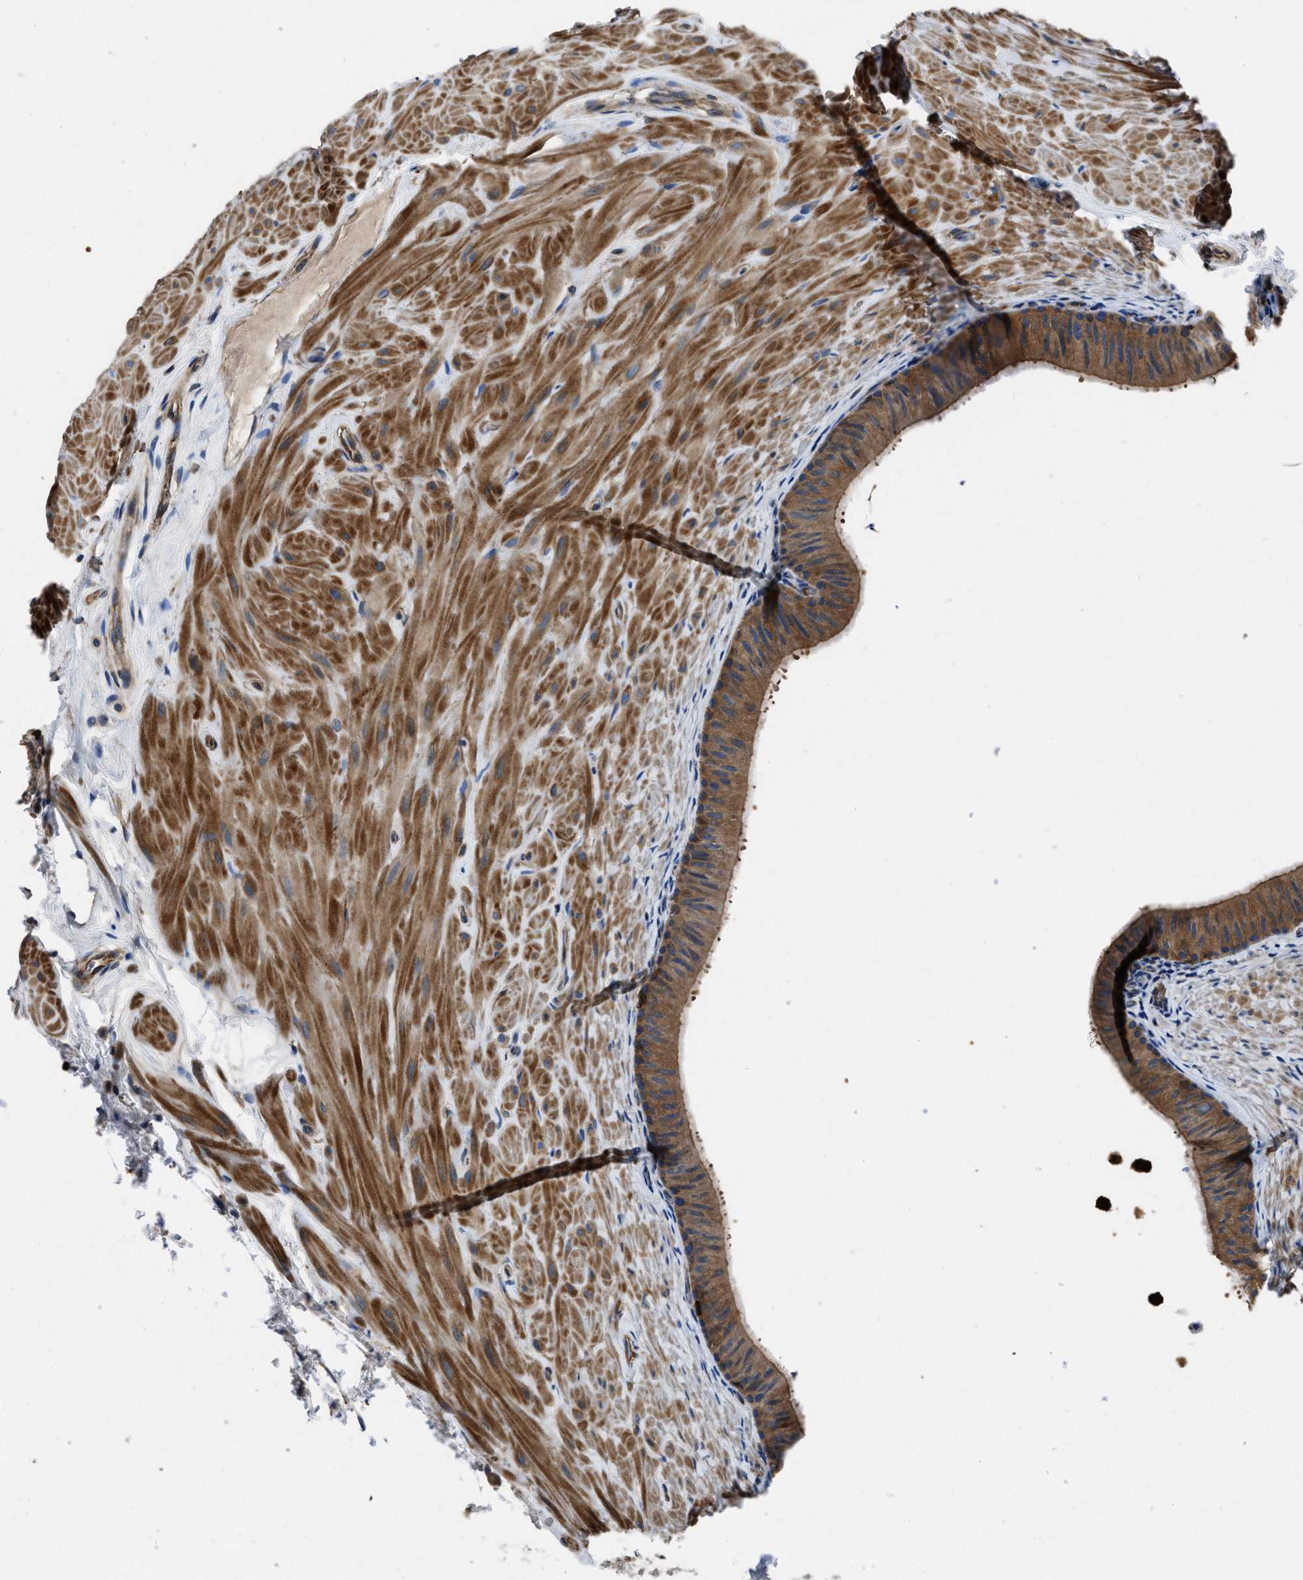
{"staining": {"intensity": "moderate", "quantity": ">75%", "location": "cytoplasmic/membranous"}, "tissue": "epididymis", "cell_type": "Glandular cells", "image_type": "normal", "snomed": [{"axis": "morphology", "description": "Normal tissue, NOS"}, {"axis": "topography", "description": "Epididymis"}], "caption": "Immunohistochemistry (IHC) image of benign epididymis stained for a protein (brown), which reveals medium levels of moderate cytoplasmic/membranous staining in about >75% of glandular cells.", "gene": "YARS1", "patient": {"sex": "male", "age": 34}}